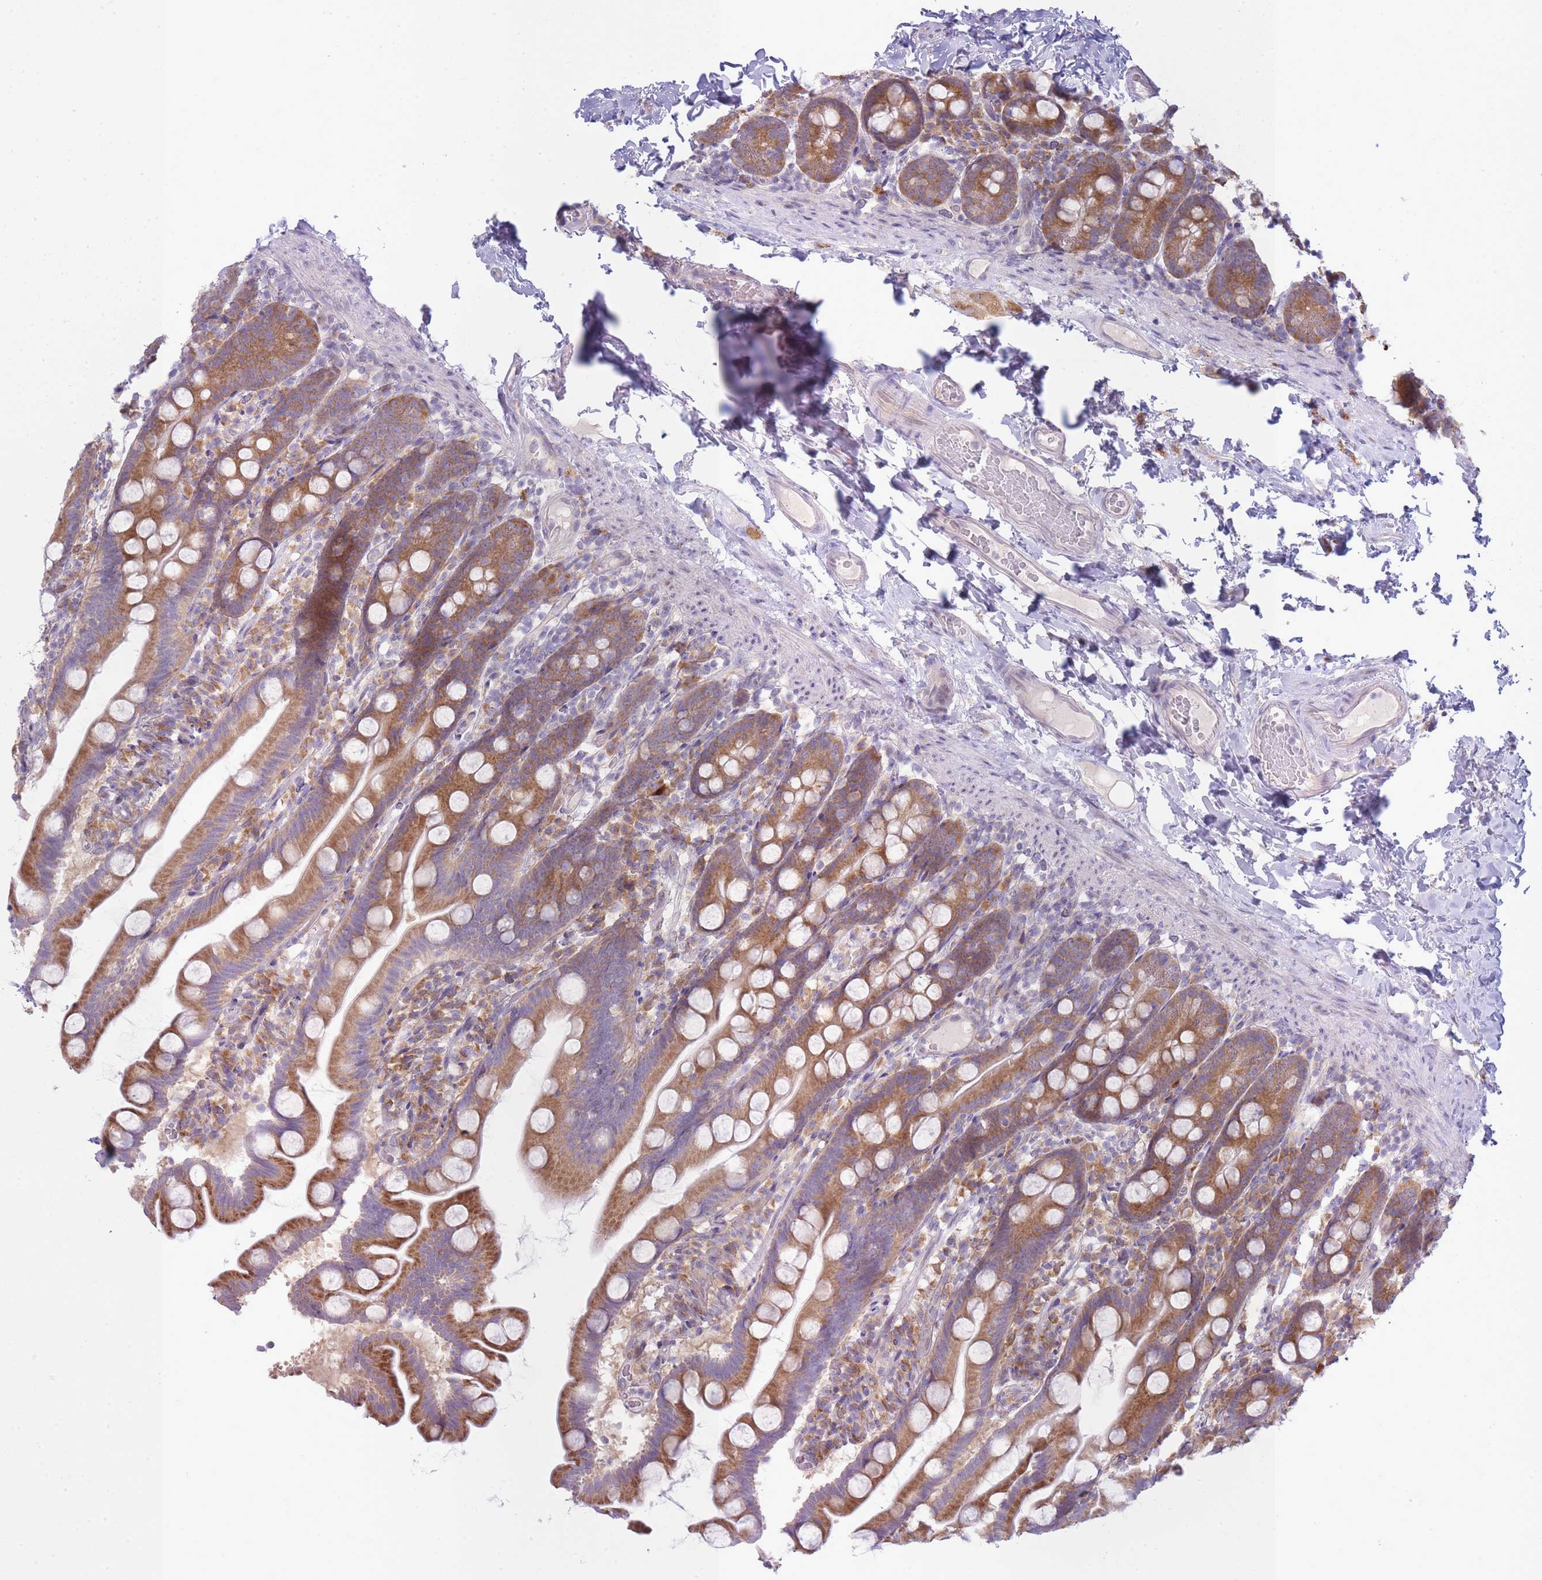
{"staining": {"intensity": "moderate", "quantity": ">75%", "location": "cytoplasmic/membranous"}, "tissue": "small intestine", "cell_type": "Glandular cells", "image_type": "normal", "snomed": [{"axis": "morphology", "description": "Normal tissue, NOS"}, {"axis": "topography", "description": "Small intestine"}], "caption": "Protein expression analysis of benign human small intestine reveals moderate cytoplasmic/membranous staining in approximately >75% of glandular cells.", "gene": "OR5L1", "patient": {"sex": "female", "age": 68}}